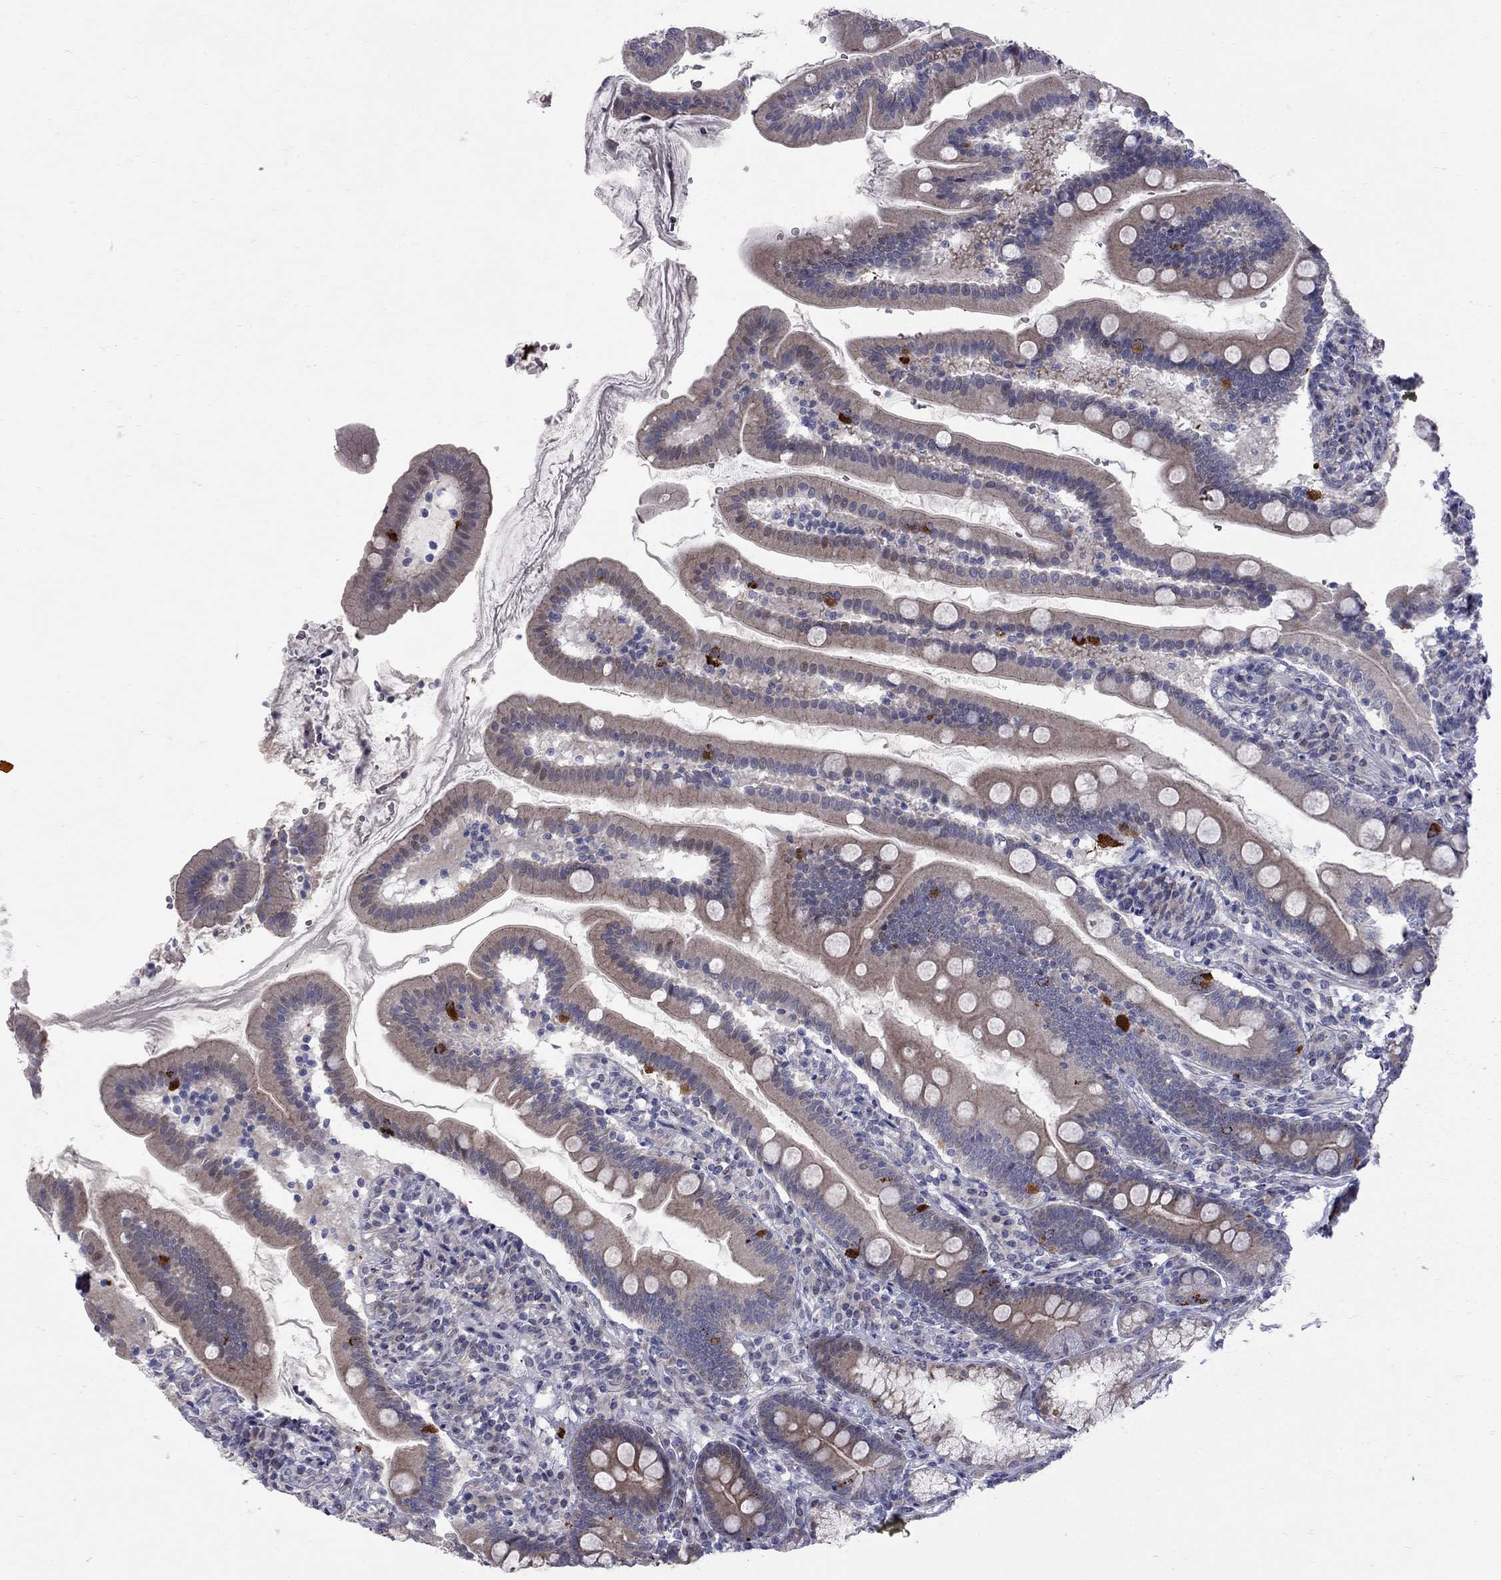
{"staining": {"intensity": "strong", "quantity": "<25%", "location": "cytoplasmic/membranous"}, "tissue": "duodenum", "cell_type": "Glandular cells", "image_type": "normal", "snomed": [{"axis": "morphology", "description": "Normal tissue, NOS"}, {"axis": "topography", "description": "Duodenum"}], "caption": "Immunohistochemistry (IHC) micrograph of benign duodenum stained for a protein (brown), which demonstrates medium levels of strong cytoplasmic/membranous staining in approximately <25% of glandular cells.", "gene": "NRARP", "patient": {"sex": "female", "age": 67}}